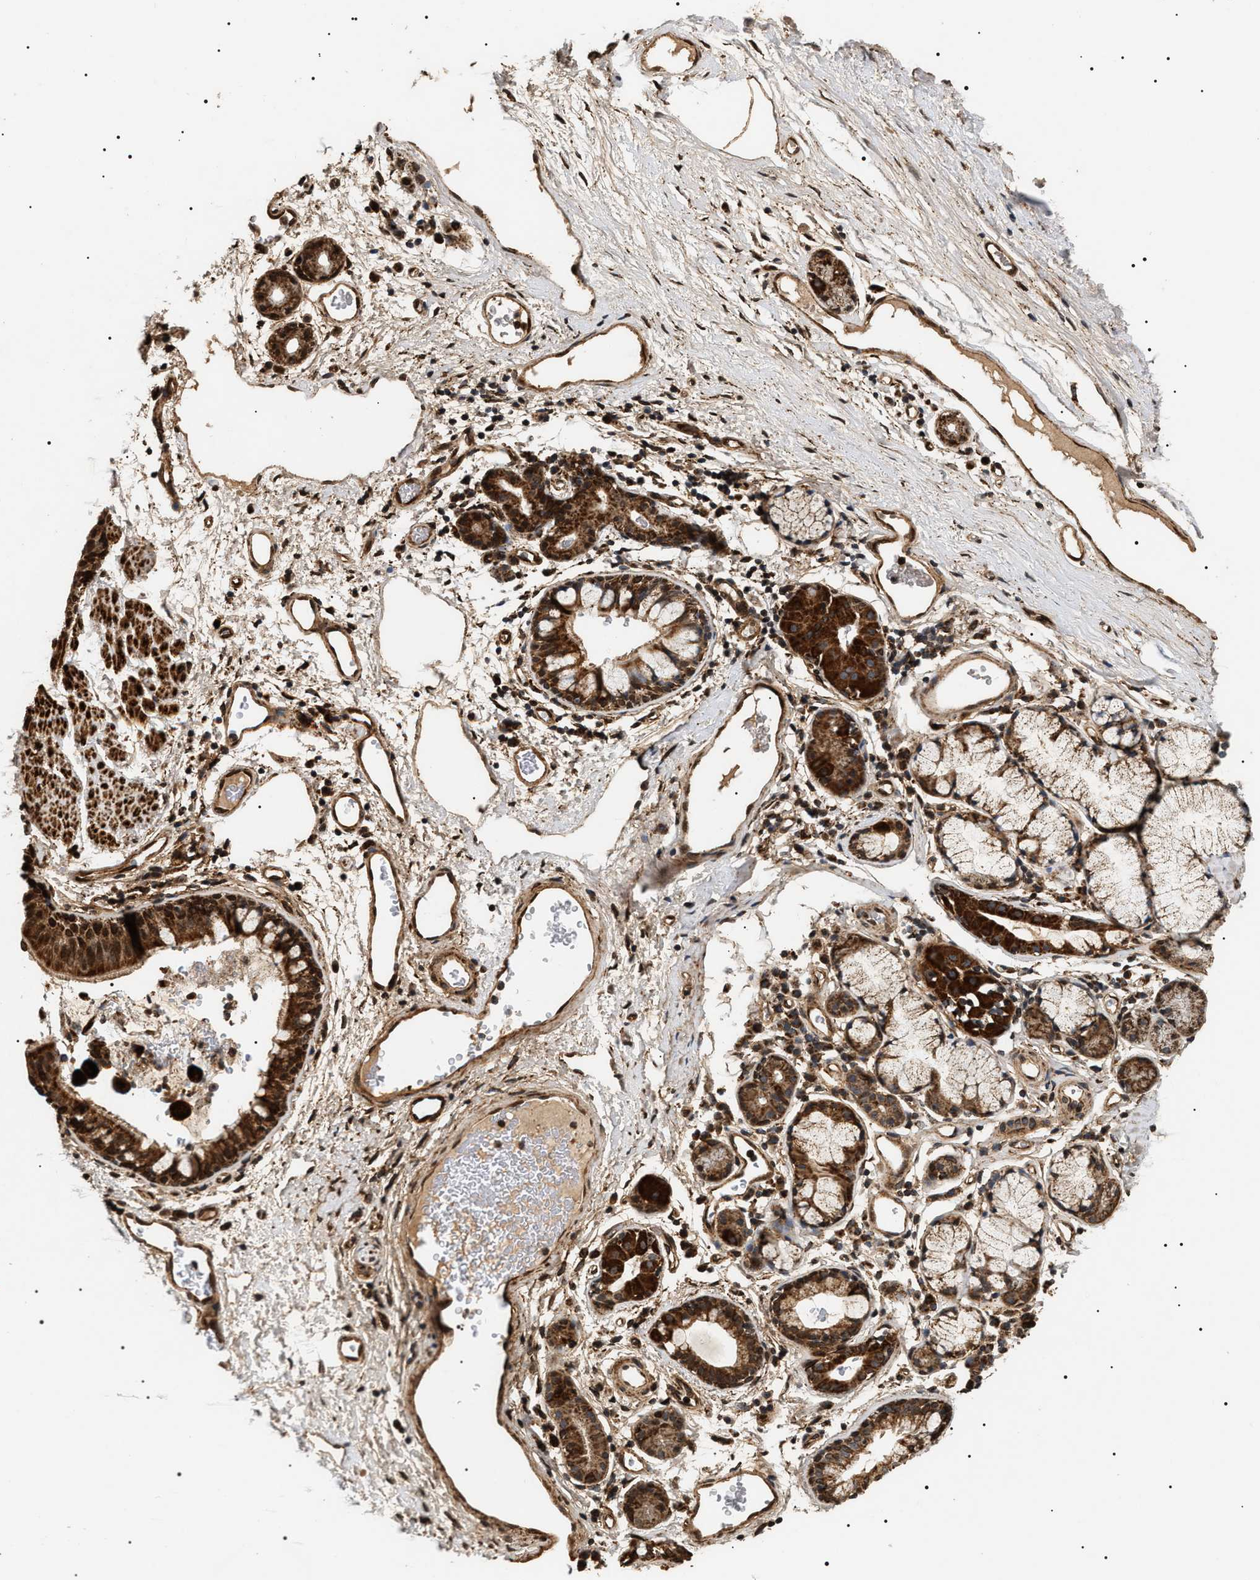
{"staining": {"intensity": "strong", "quantity": ">75%", "location": "cytoplasmic/membranous,nuclear"}, "tissue": "bronchus", "cell_type": "Respiratory epithelial cells", "image_type": "normal", "snomed": [{"axis": "morphology", "description": "Normal tissue, NOS"}, {"axis": "topography", "description": "Cartilage tissue"}, {"axis": "topography", "description": "Bronchus"}], "caption": "Respiratory epithelial cells reveal high levels of strong cytoplasmic/membranous,nuclear positivity in about >75% of cells in normal bronchus.", "gene": "ZBTB26", "patient": {"sex": "female", "age": 53}}